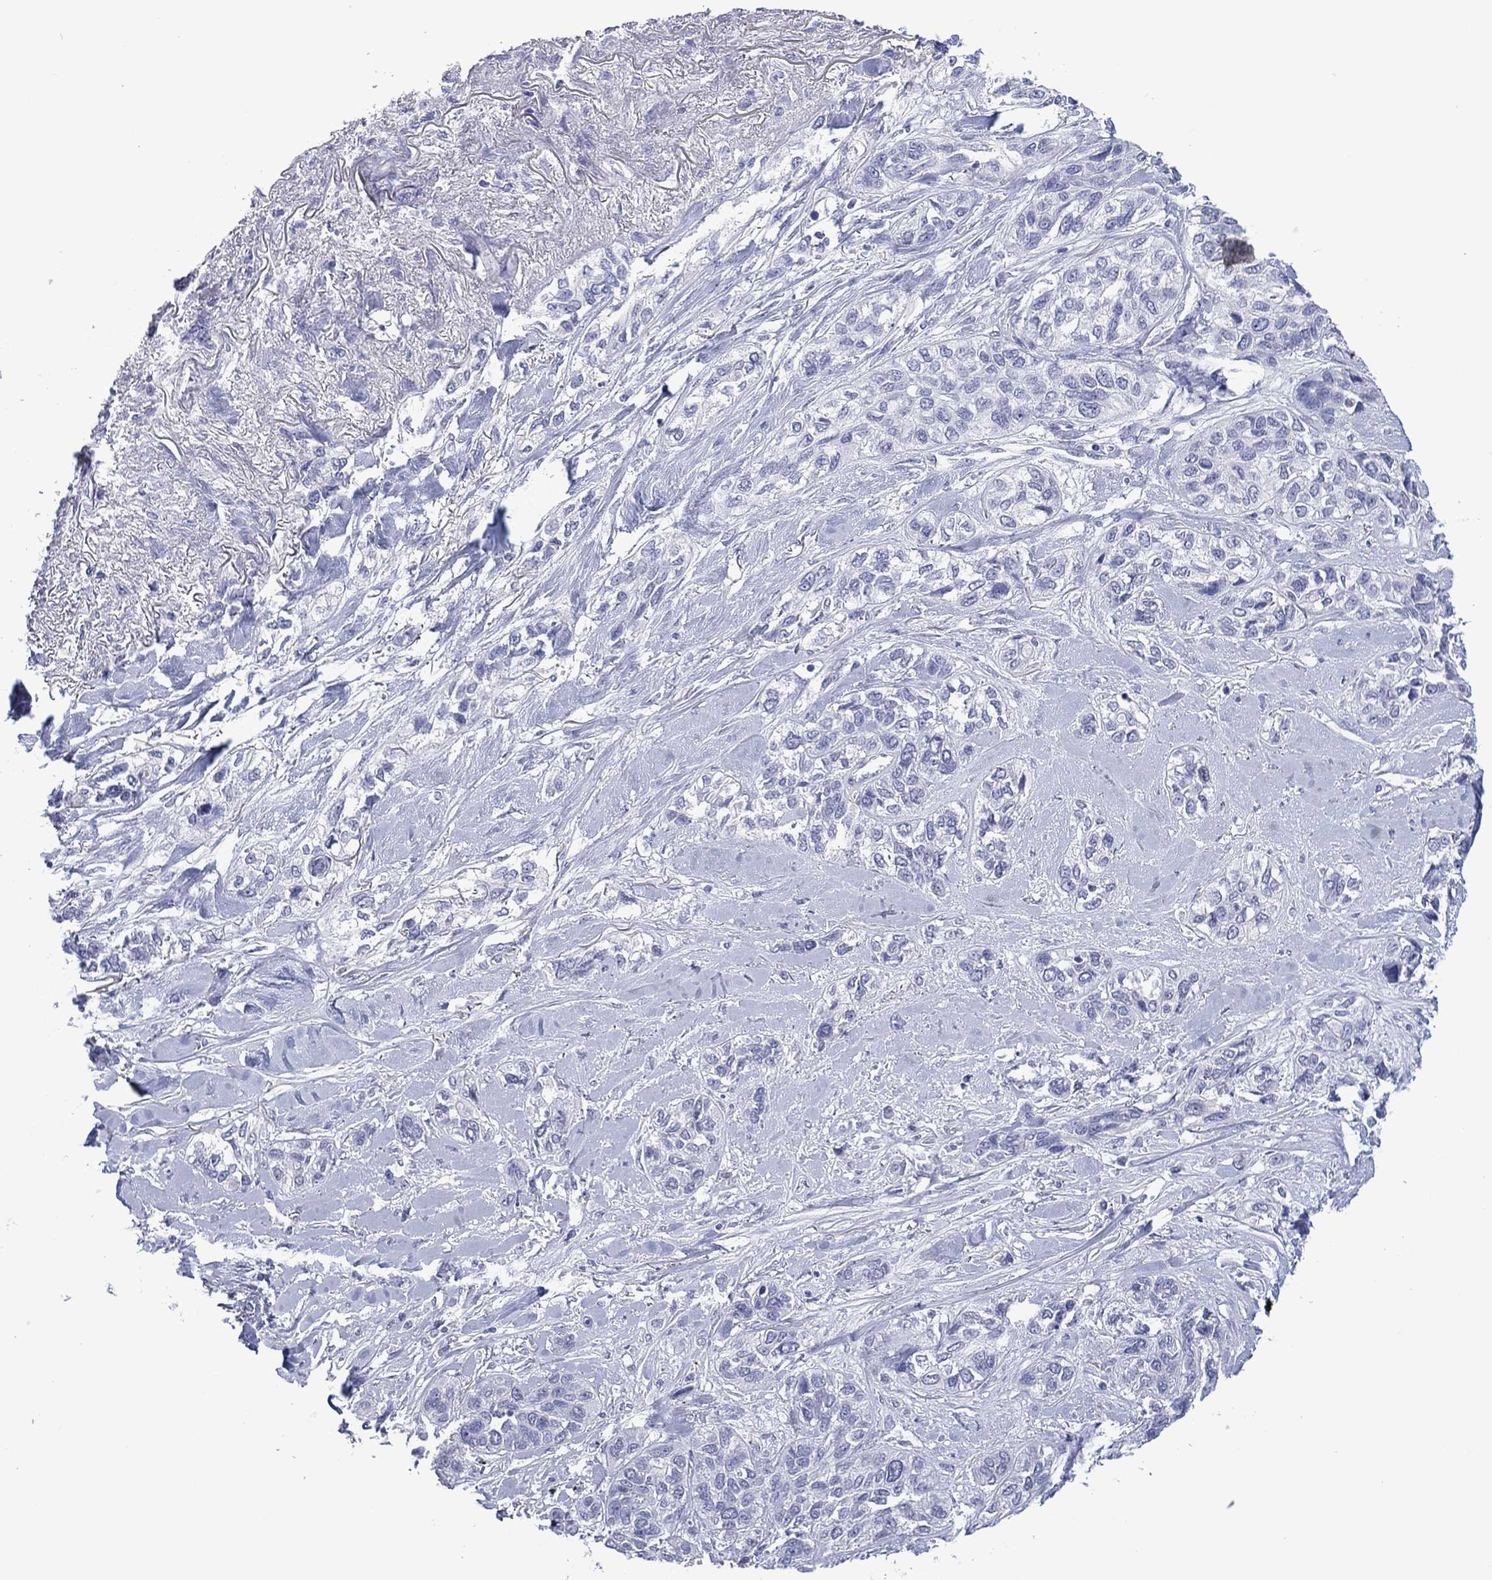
{"staining": {"intensity": "negative", "quantity": "none", "location": "none"}, "tissue": "lung cancer", "cell_type": "Tumor cells", "image_type": "cancer", "snomed": [{"axis": "morphology", "description": "Squamous cell carcinoma, NOS"}, {"axis": "topography", "description": "Lung"}], "caption": "The image exhibits no staining of tumor cells in lung cancer.", "gene": "UTF1", "patient": {"sex": "female", "age": 70}}